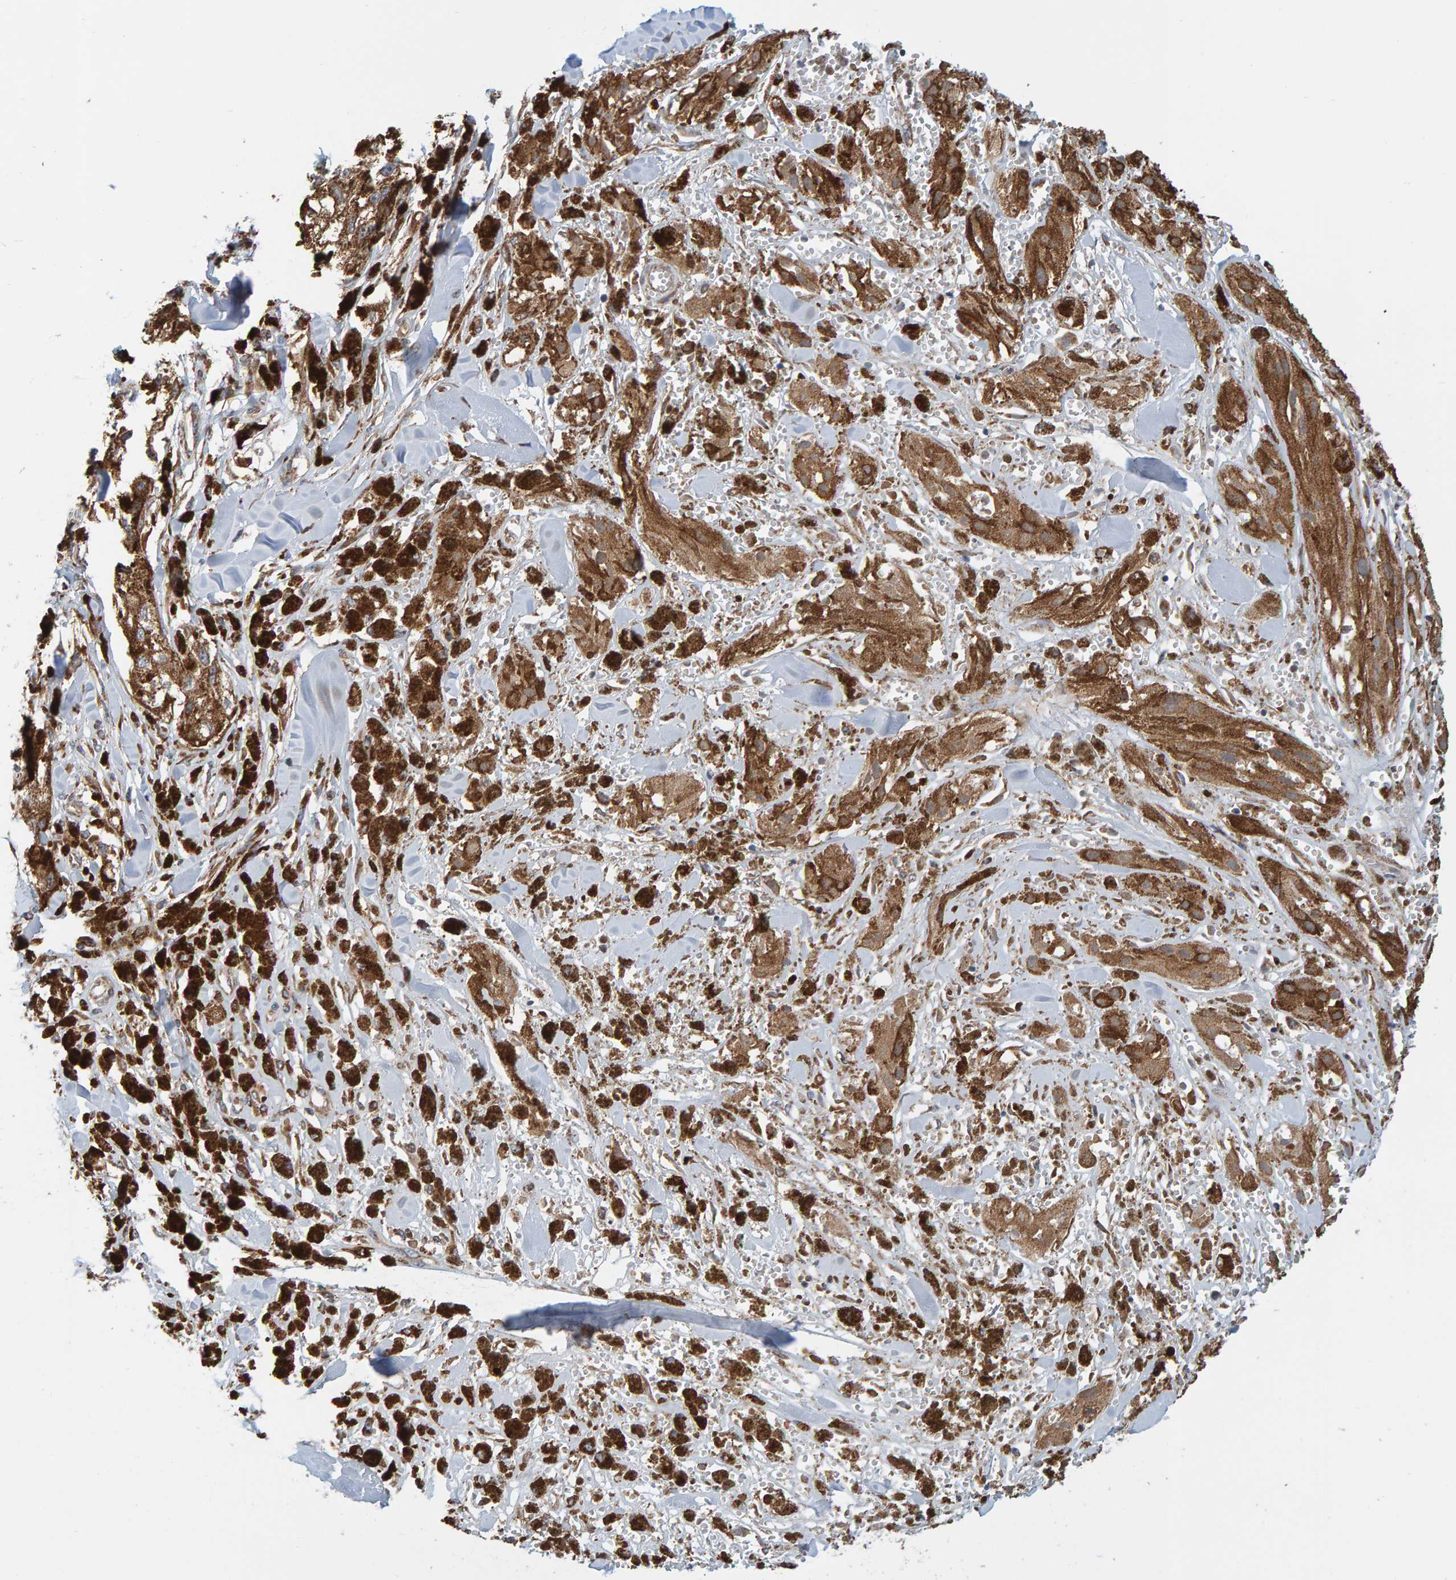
{"staining": {"intensity": "moderate", "quantity": ">75%", "location": "cytoplasmic/membranous"}, "tissue": "melanoma", "cell_type": "Tumor cells", "image_type": "cancer", "snomed": [{"axis": "morphology", "description": "Malignant melanoma, NOS"}, {"axis": "topography", "description": "Skin"}], "caption": "This photomicrograph displays malignant melanoma stained with immunohistochemistry (IHC) to label a protein in brown. The cytoplasmic/membranous of tumor cells show moderate positivity for the protein. Nuclei are counter-stained blue.", "gene": "MRPL45", "patient": {"sex": "male", "age": 88}}